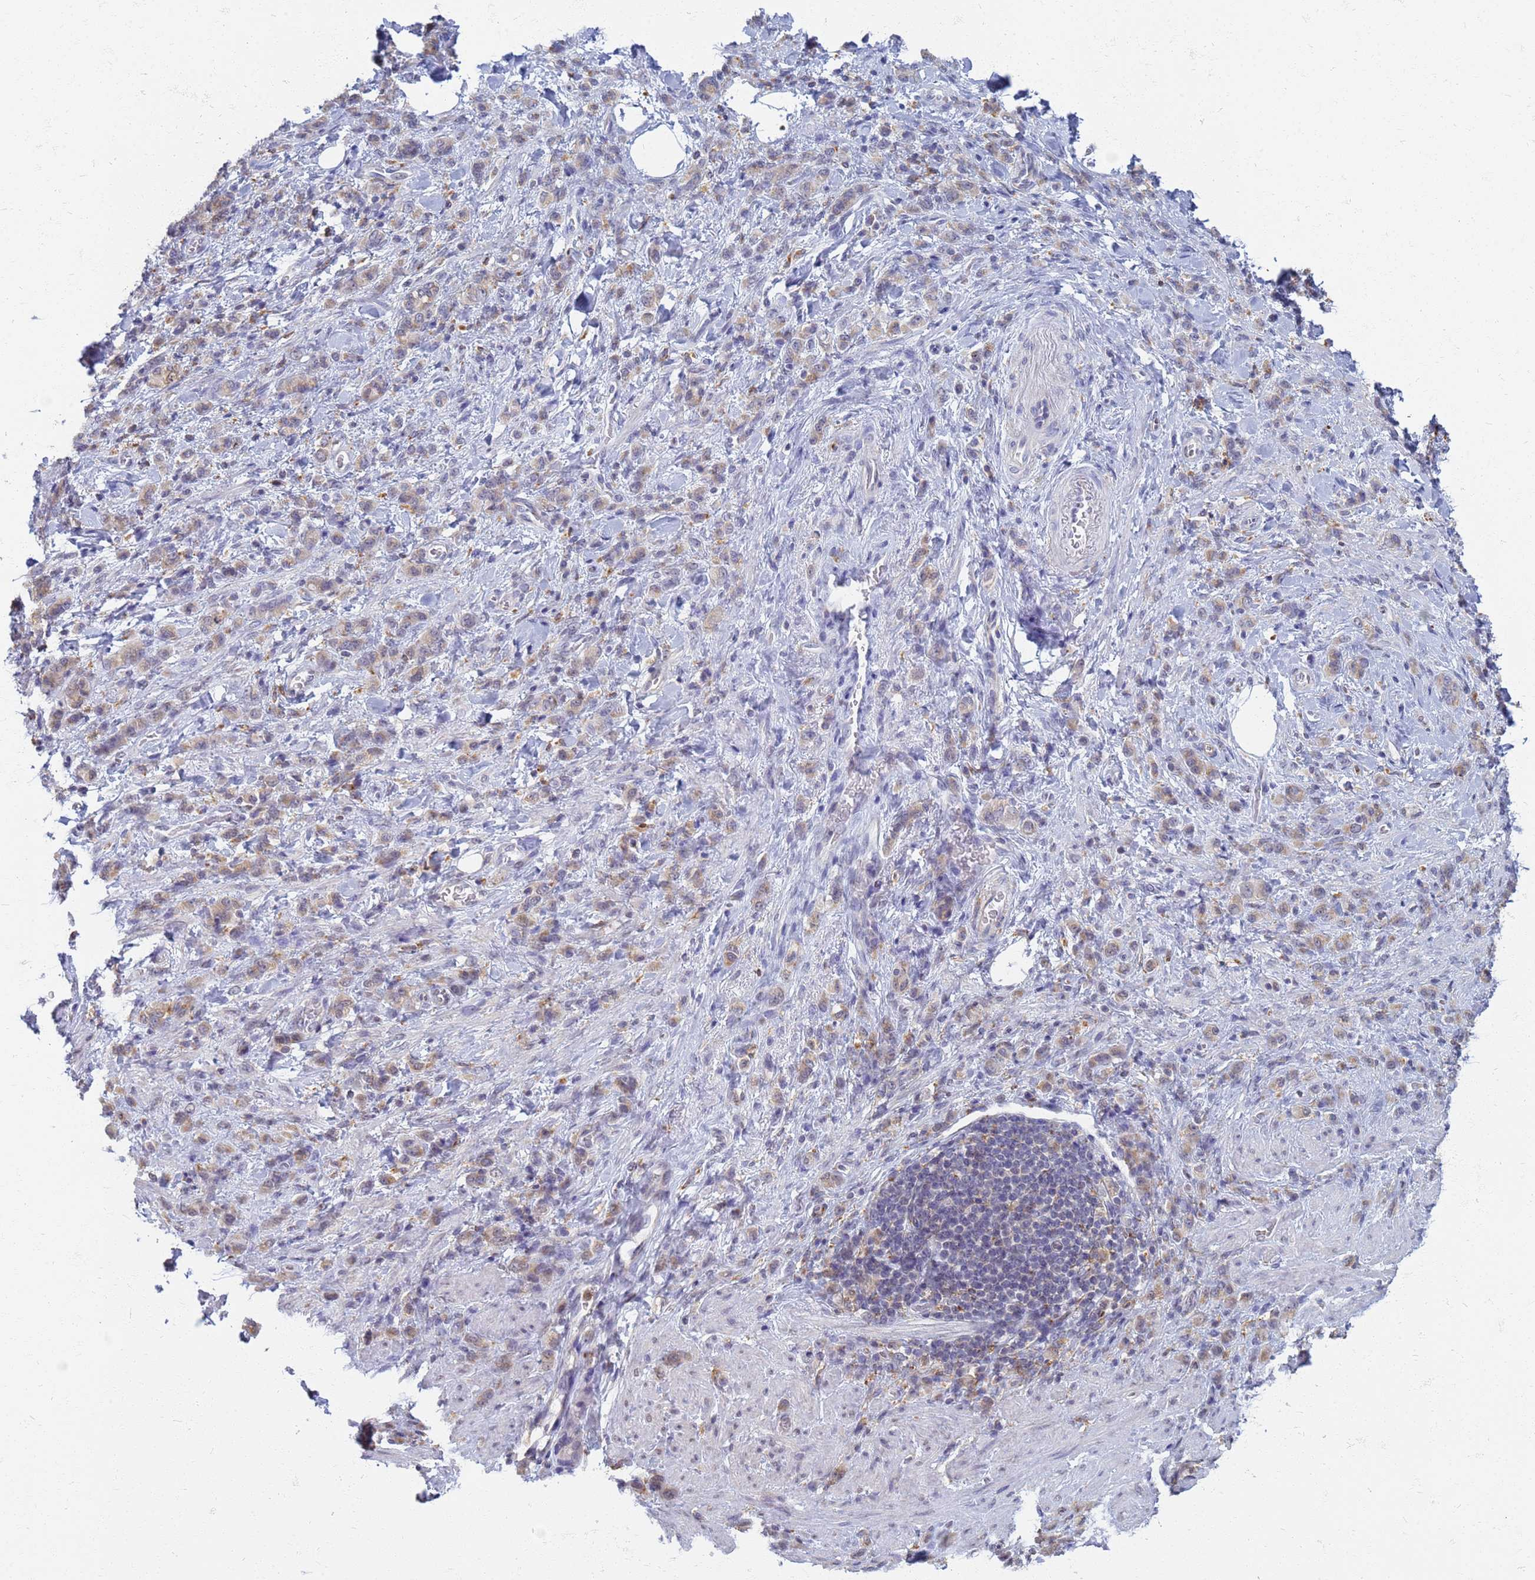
{"staining": {"intensity": "weak", "quantity": ">75%", "location": "cytoplasmic/membranous"}, "tissue": "stomach cancer", "cell_type": "Tumor cells", "image_type": "cancer", "snomed": [{"axis": "morphology", "description": "Adenocarcinoma, NOS"}, {"axis": "topography", "description": "Stomach"}], "caption": "Stomach adenocarcinoma was stained to show a protein in brown. There is low levels of weak cytoplasmic/membranous staining in about >75% of tumor cells. The staining was performed using DAB (3,3'-diaminobenzidine) to visualize the protein expression in brown, while the nuclei were stained in blue with hematoxylin (Magnification: 20x).", "gene": "ATP6V1E1", "patient": {"sex": "male", "age": 77}}